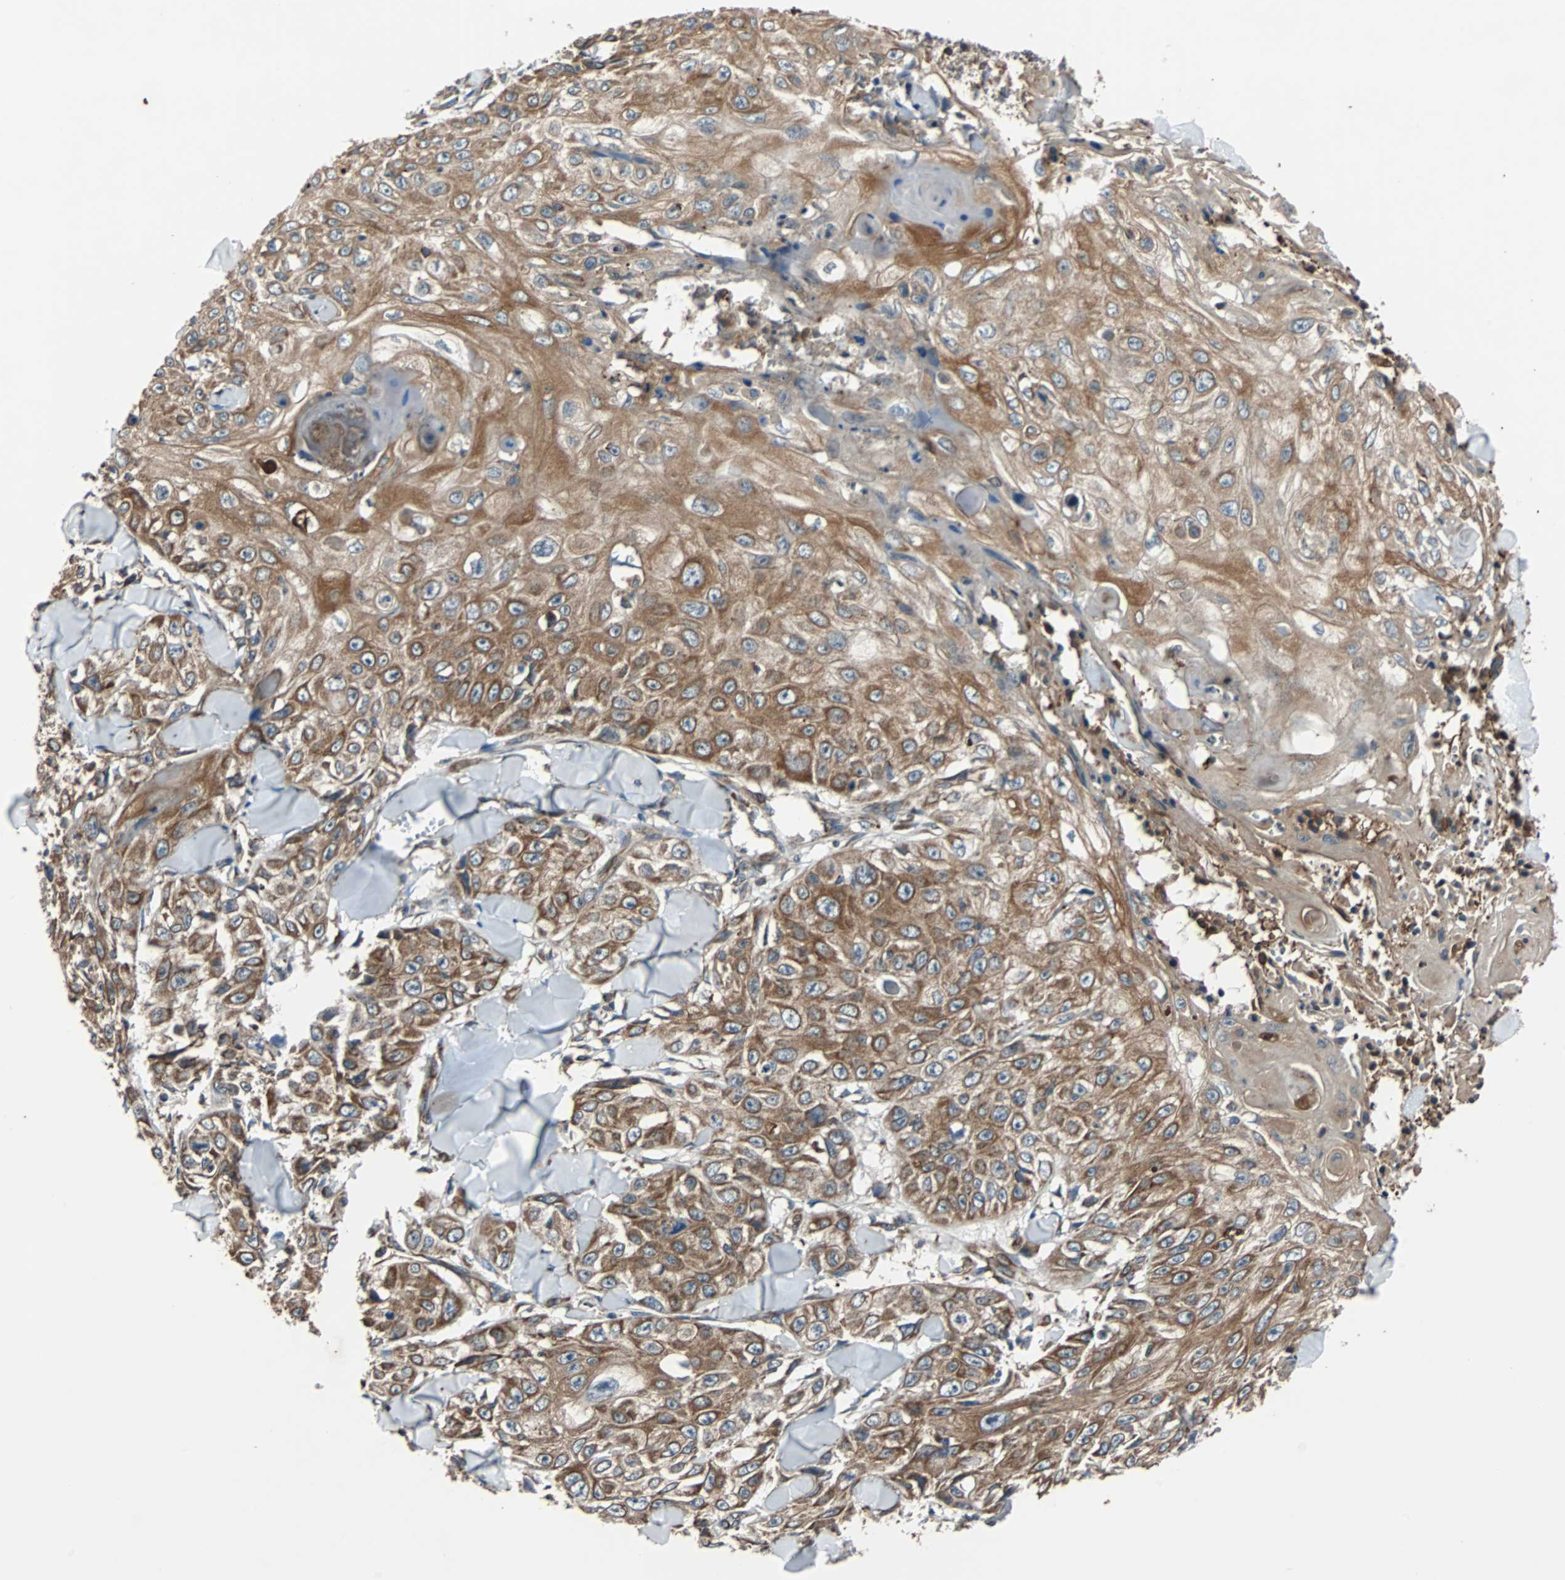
{"staining": {"intensity": "moderate", "quantity": ">75%", "location": "cytoplasmic/membranous"}, "tissue": "skin cancer", "cell_type": "Tumor cells", "image_type": "cancer", "snomed": [{"axis": "morphology", "description": "Squamous cell carcinoma, NOS"}, {"axis": "topography", "description": "Skin"}], "caption": "Immunohistochemistry (IHC) histopathology image of human squamous cell carcinoma (skin) stained for a protein (brown), which shows medium levels of moderate cytoplasmic/membranous expression in about >75% of tumor cells.", "gene": "ACTR3", "patient": {"sex": "male", "age": 86}}